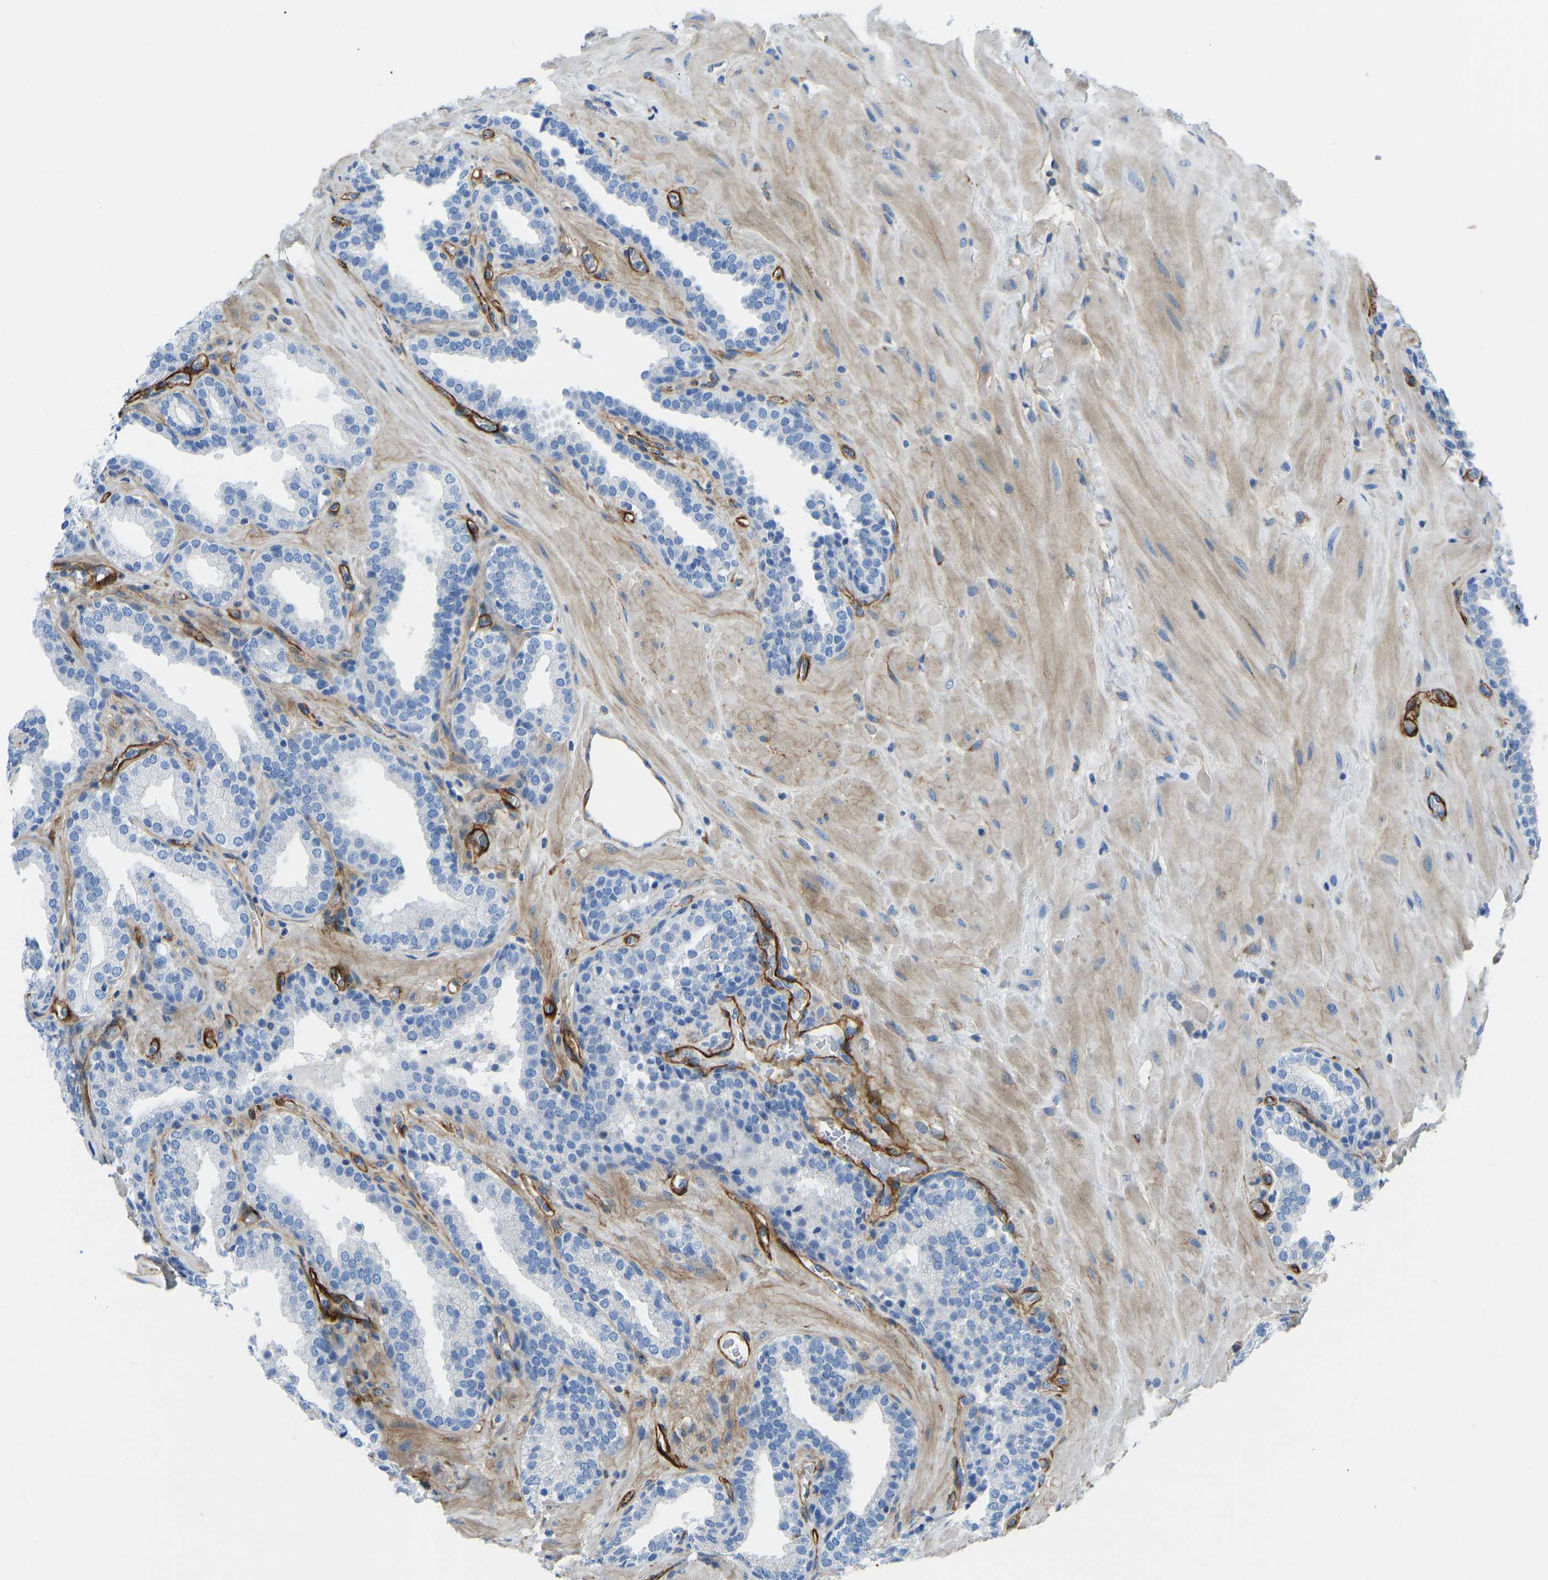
{"staining": {"intensity": "negative", "quantity": "none", "location": "none"}, "tissue": "prostate", "cell_type": "Glandular cells", "image_type": "normal", "snomed": [{"axis": "morphology", "description": "Normal tissue, NOS"}, {"axis": "topography", "description": "Prostate"}], "caption": "A photomicrograph of prostate stained for a protein exhibits no brown staining in glandular cells. (Immunohistochemistry, brightfield microscopy, high magnification).", "gene": "COL15A1", "patient": {"sex": "male", "age": 51}}